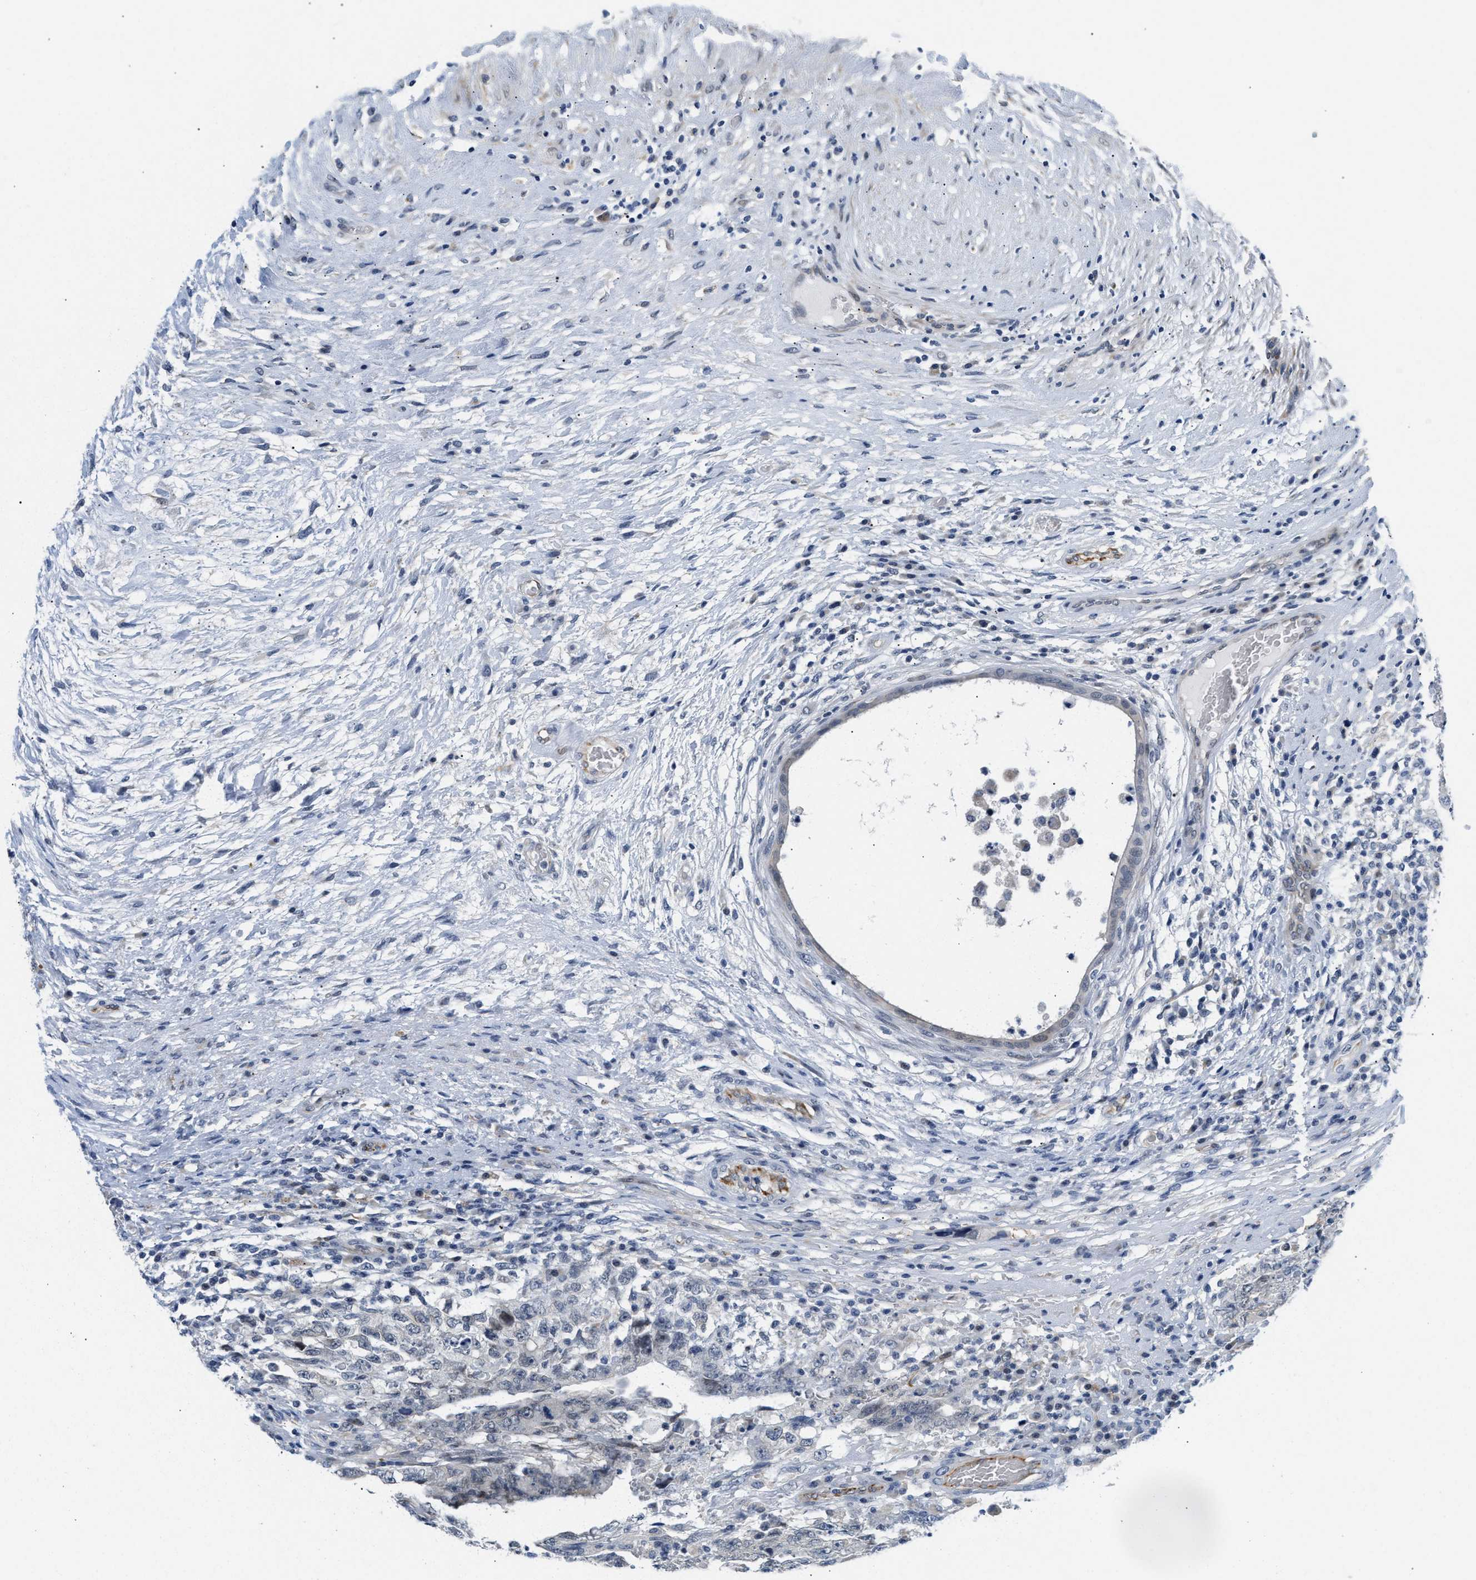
{"staining": {"intensity": "negative", "quantity": "none", "location": "none"}, "tissue": "testis cancer", "cell_type": "Tumor cells", "image_type": "cancer", "snomed": [{"axis": "morphology", "description": "Carcinoma, Embryonal, NOS"}, {"axis": "topography", "description": "Testis"}], "caption": "Image shows no protein positivity in tumor cells of embryonal carcinoma (testis) tissue. Brightfield microscopy of IHC stained with DAB (3,3'-diaminobenzidine) (brown) and hematoxylin (blue), captured at high magnification.", "gene": "PPM1H", "patient": {"sex": "male", "age": 26}}